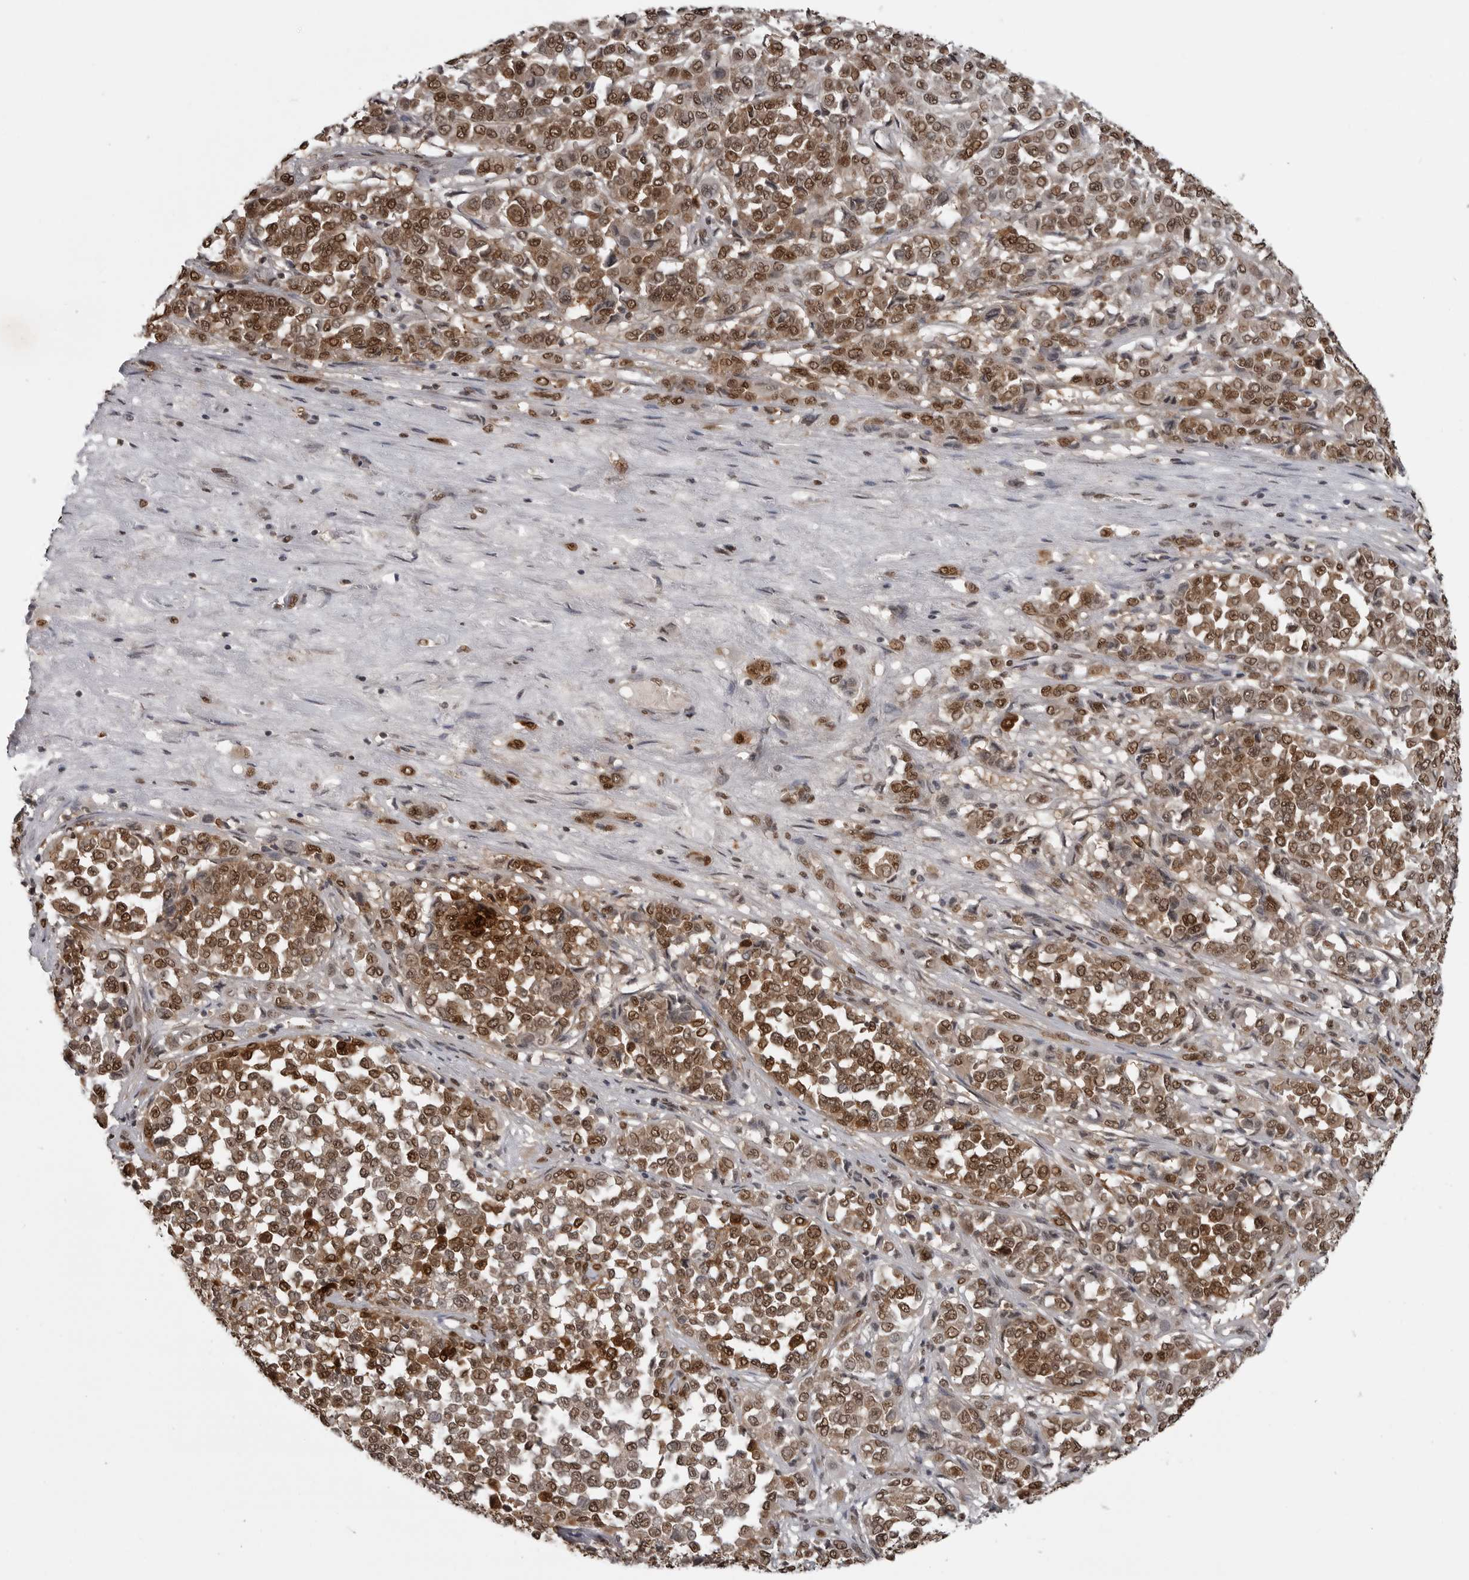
{"staining": {"intensity": "moderate", "quantity": ">75%", "location": "cytoplasmic/membranous,nuclear"}, "tissue": "melanoma", "cell_type": "Tumor cells", "image_type": "cancer", "snomed": [{"axis": "morphology", "description": "Malignant melanoma, Metastatic site"}, {"axis": "topography", "description": "Pancreas"}], "caption": "A brown stain highlights moderate cytoplasmic/membranous and nuclear expression of a protein in melanoma tumor cells. The staining was performed using DAB (3,3'-diaminobenzidine), with brown indicating positive protein expression. Nuclei are stained blue with hematoxylin.", "gene": "SMAD2", "patient": {"sex": "female", "age": 30}}